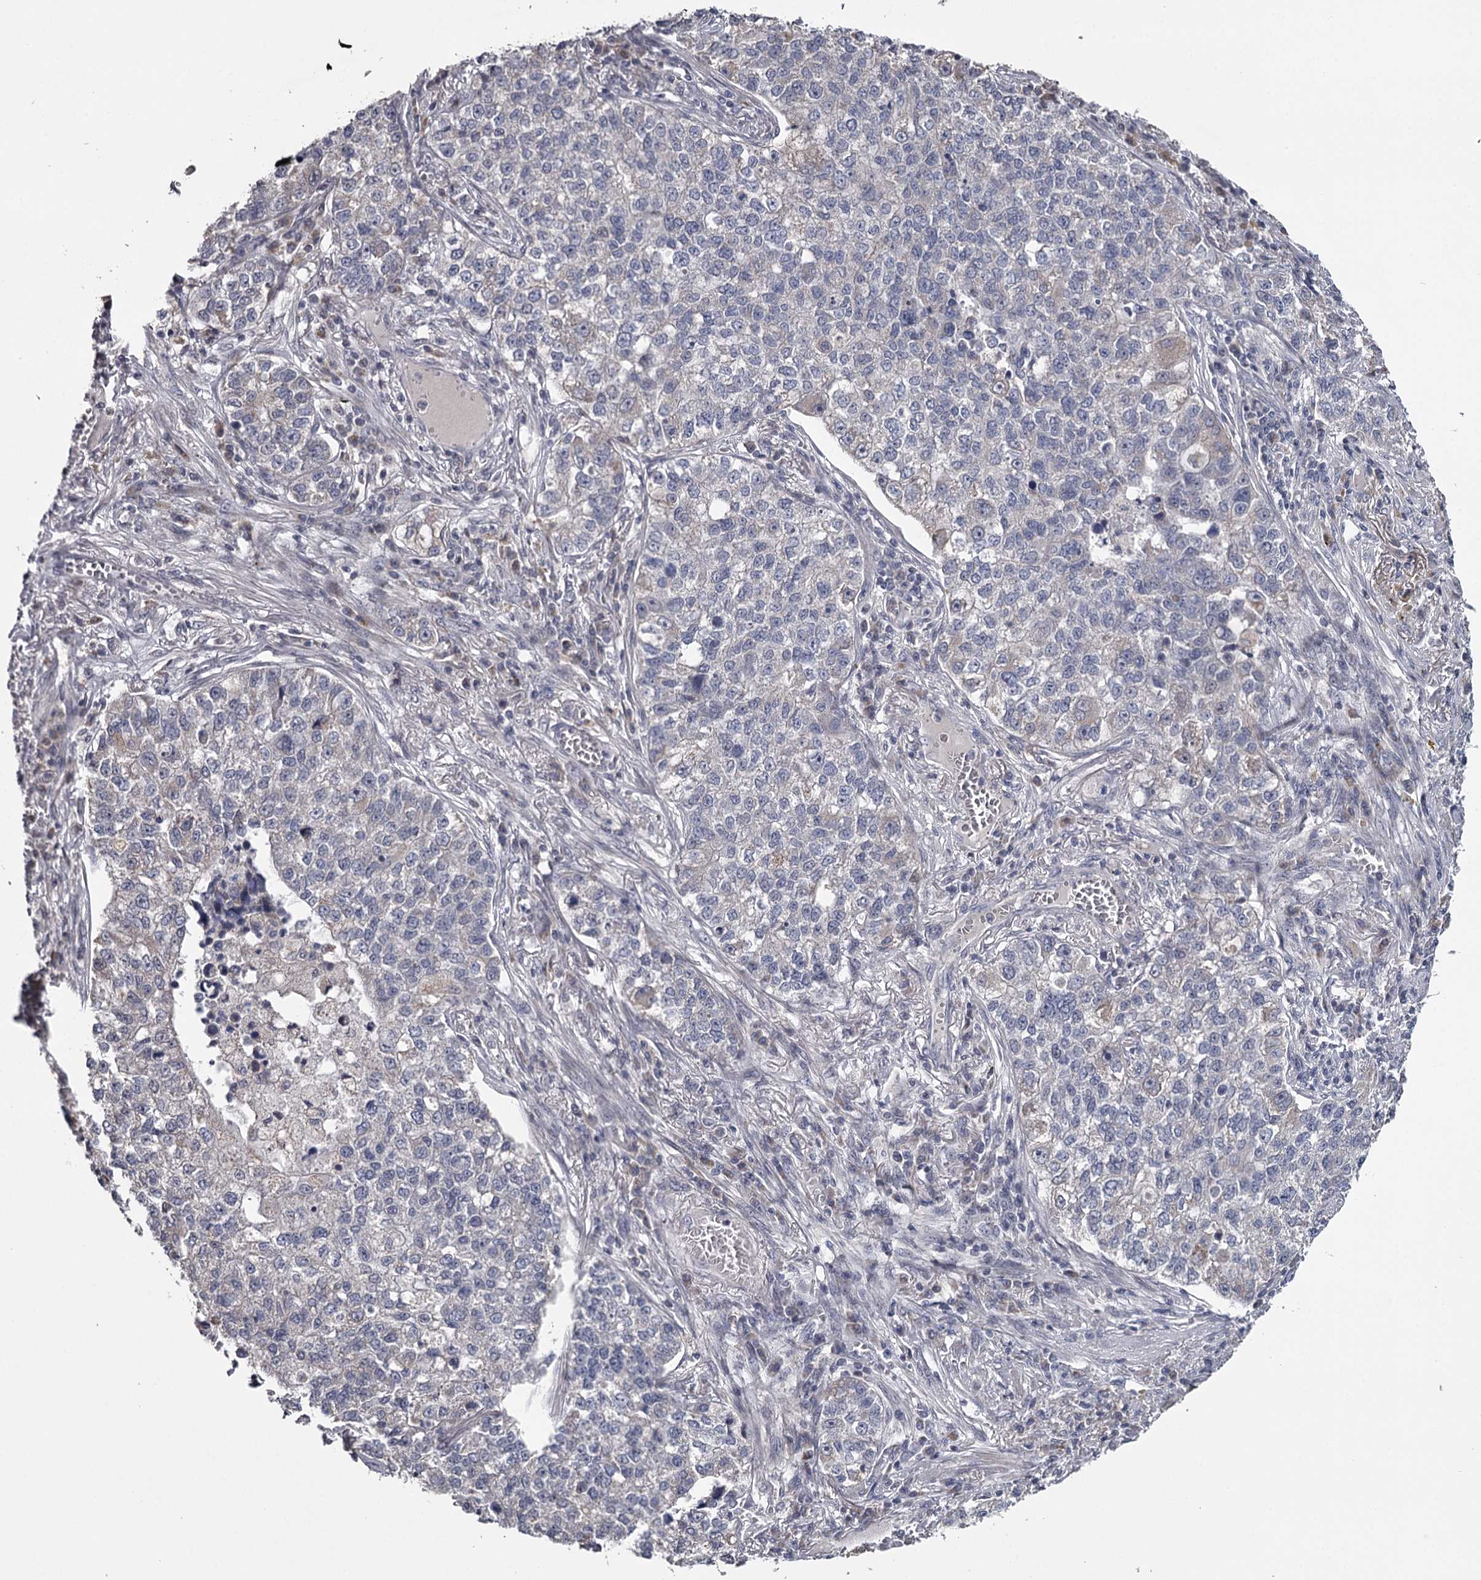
{"staining": {"intensity": "negative", "quantity": "none", "location": "none"}, "tissue": "lung cancer", "cell_type": "Tumor cells", "image_type": "cancer", "snomed": [{"axis": "morphology", "description": "Adenocarcinoma, NOS"}, {"axis": "topography", "description": "Lung"}], "caption": "Immunohistochemistry photomicrograph of neoplastic tissue: human lung cancer stained with DAB exhibits no significant protein expression in tumor cells.", "gene": "GTSF1", "patient": {"sex": "male", "age": 49}}